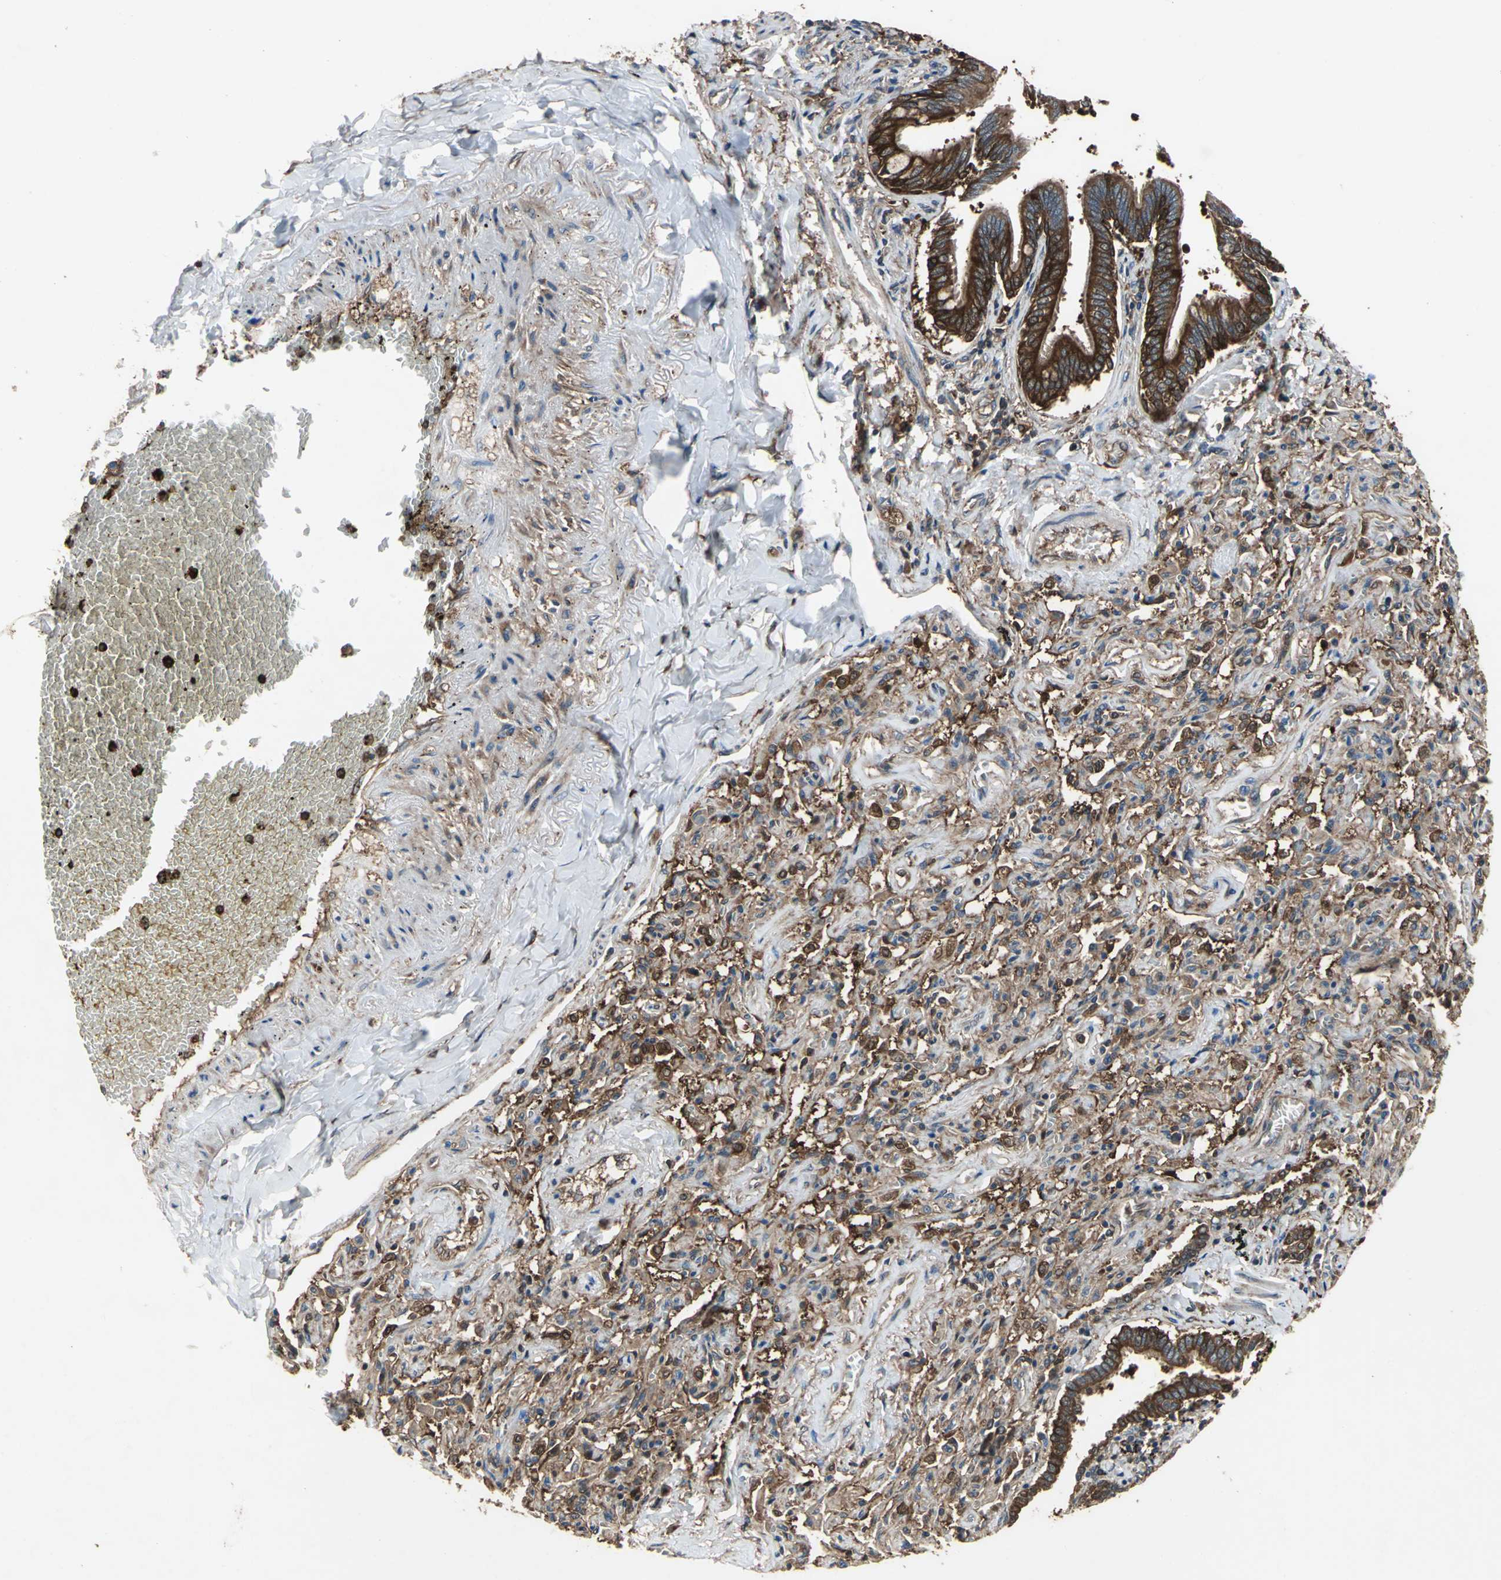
{"staining": {"intensity": "strong", "quantity": ">75%", "location": "cytoplasmic/membranous"}, "tissue": "bronchus", "cell_type": "Respiratory epithelial cells", "image_type": "normal", "snomed": [{"axis": "morphology", "description": "Normal tissue, NOS"}, {"axis": "topography", "description": "Lung"}], "caption": "Protein expression analysis of unremarkable bronchus reveals strong cytoplasmic/membranous positivity in about >75% of respiratory epithelial cells. The protein is shown in brown color, while the nuclei are stained blue.", "gene": "CAPN1", "patient": {"sex": "male", "age": 64}}